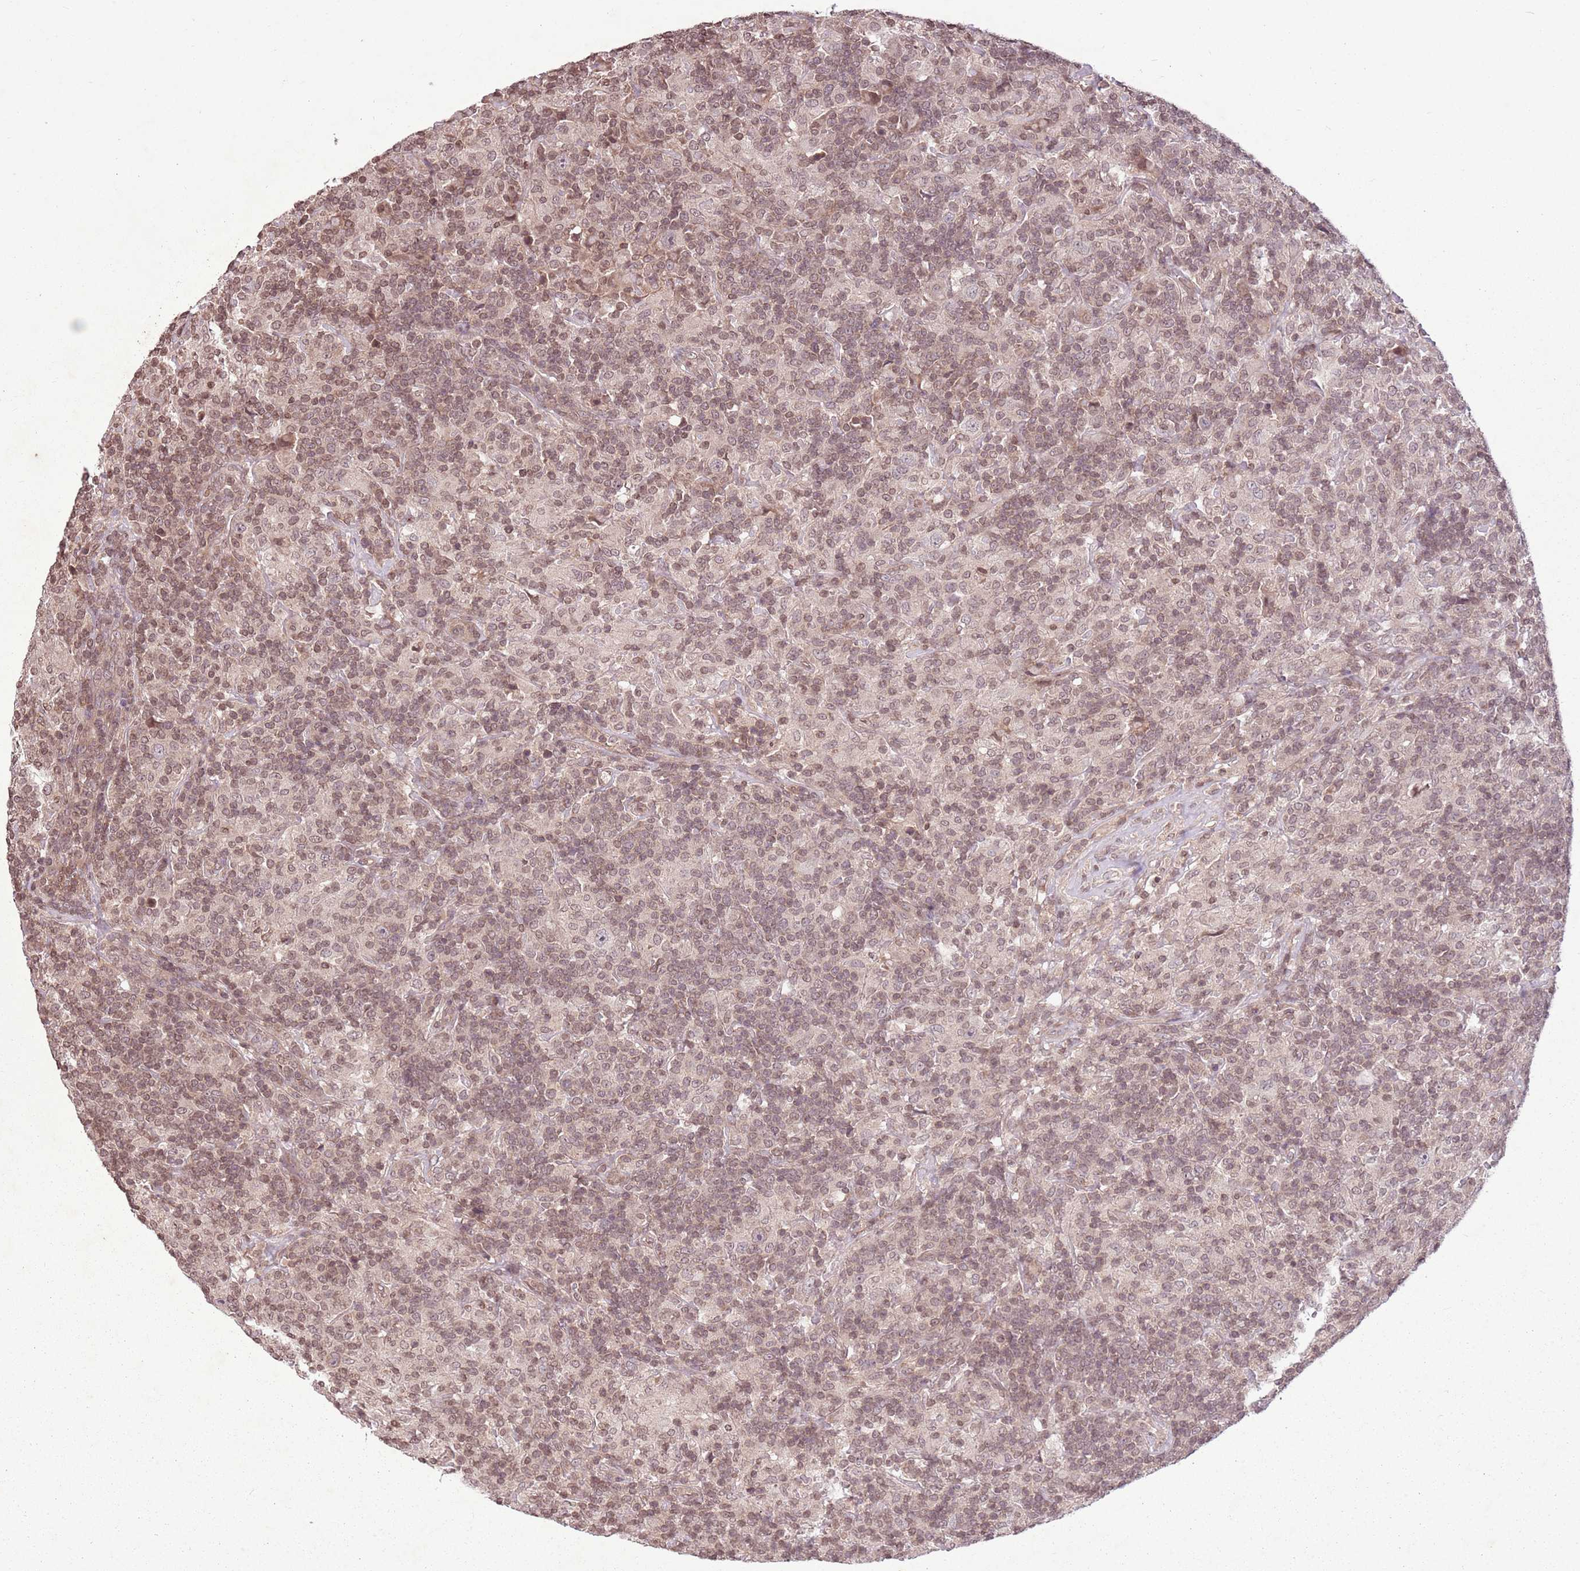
{"staining": {"intensity": "negative", "quantity": "none", "location": "none"}, "tissue": "lymphoma", "cell_type": "Tumor cells", "image_type": "cancer", "snomed": [{"axis": "morphology", "description": "Hodgkin's disease, NOS"}, {"axis": "topography", "description": "Lymph node"}], "caption": "This micrograph is of lymphoma stained with IHC to label a protein in brown with the nuclei are counter-stained blue. There is no positivity in tumor cells.", "gene": "CAPN9", "patient": {"sex": "male", "age": 70}}